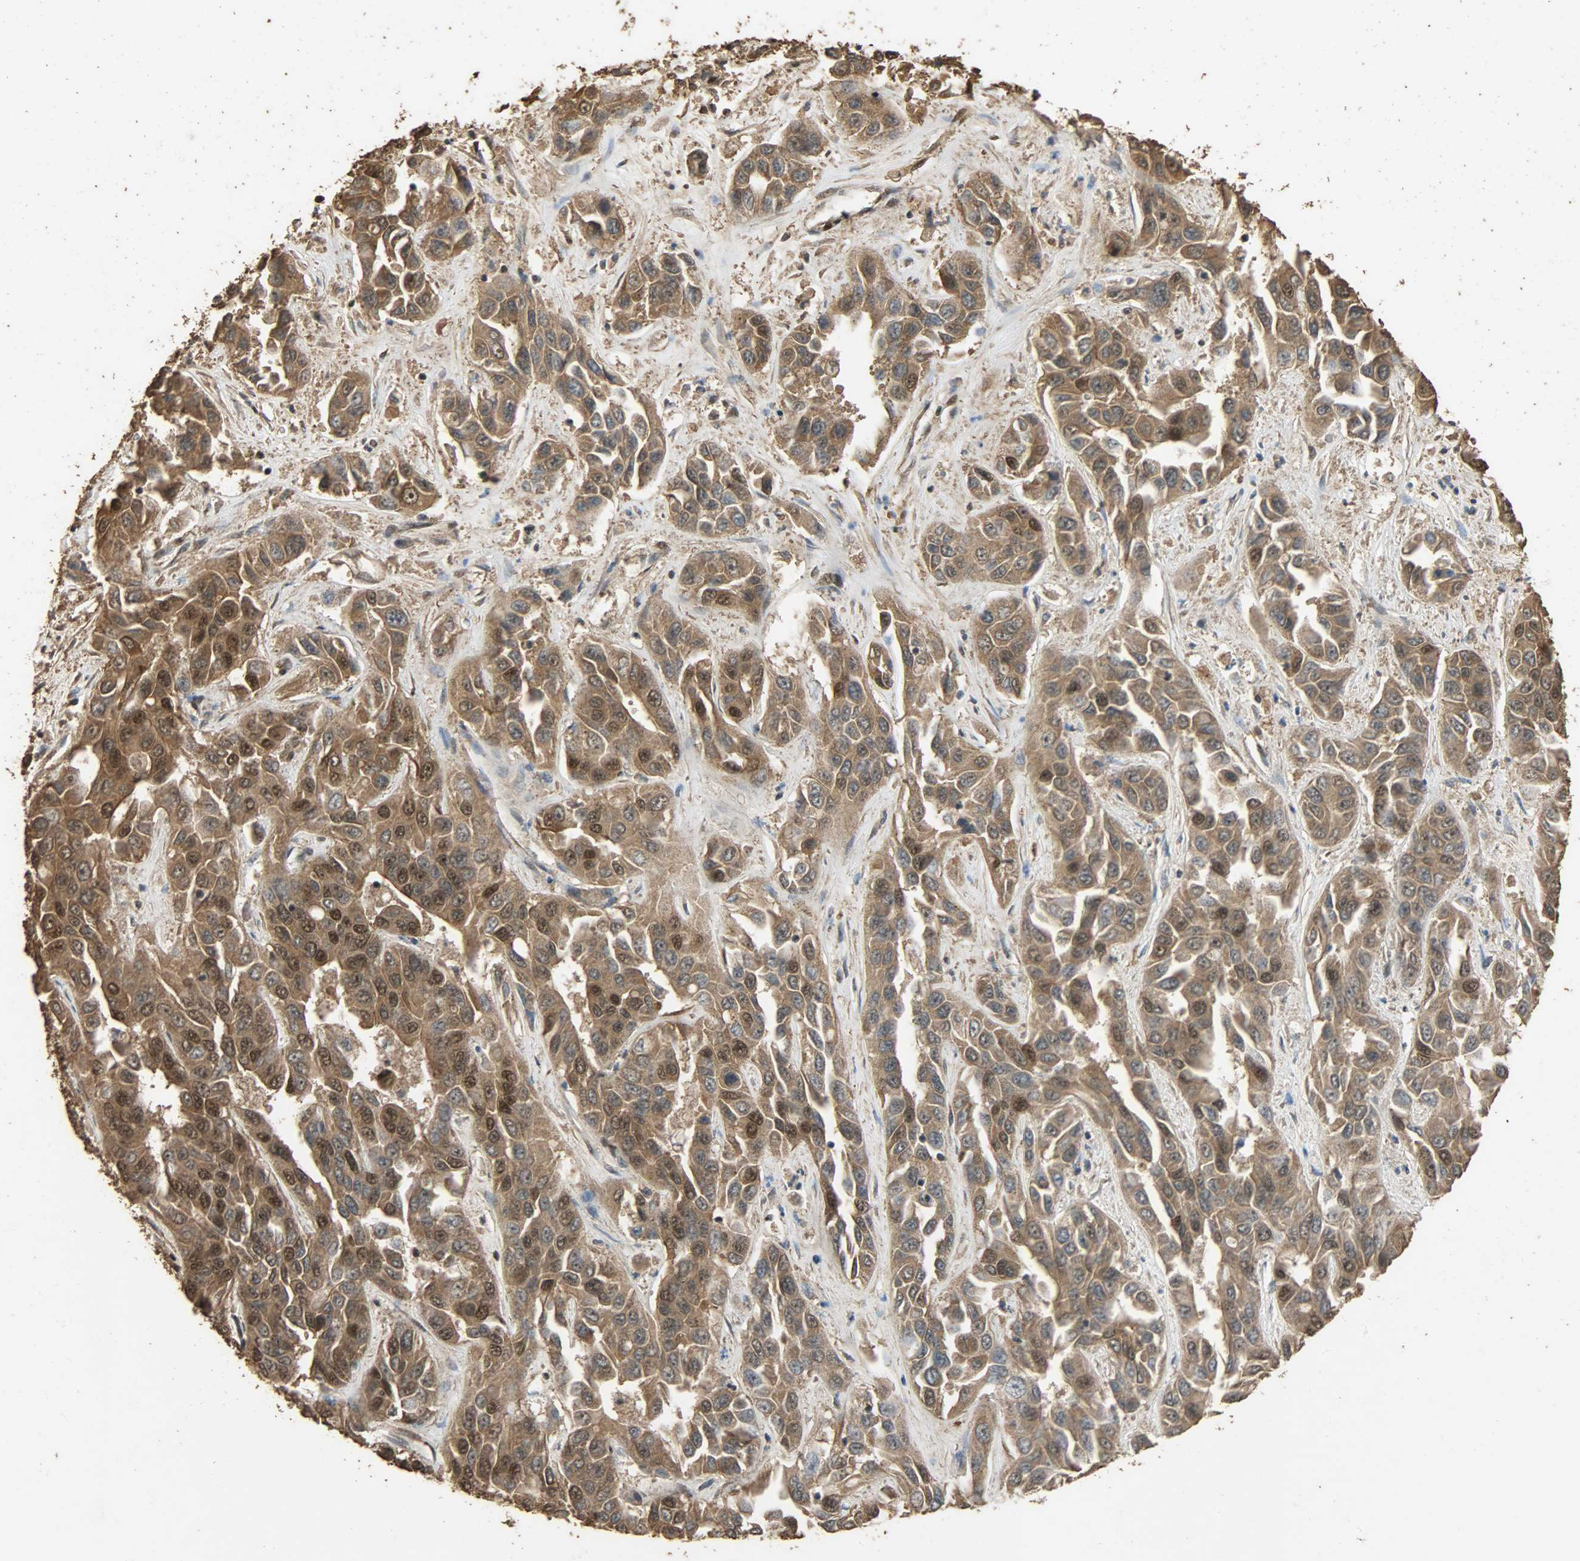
{"staining": {"intensity": "strong", "quantity": "25%-75%", "location": "cytoplasmic/membranous,nuclear"}, "tissue": "liver cancer", "cell_type": "Tumor cells", "image_type": "cancer", "snomed": [{"axis": "morphology", "description": "Cholangiocarcinoma"}, {"axis": "topography", "description": "Liver"}], "caption": "Liver cancer (cholangiocarcinoma) stained with a brown dye shows strong cytoplasmic/membranous and nuclear positive positivity in about 25%-75% of tumor cells.", "gene": "CCNT2", "patient": {"sex": "female", "age": 52}}